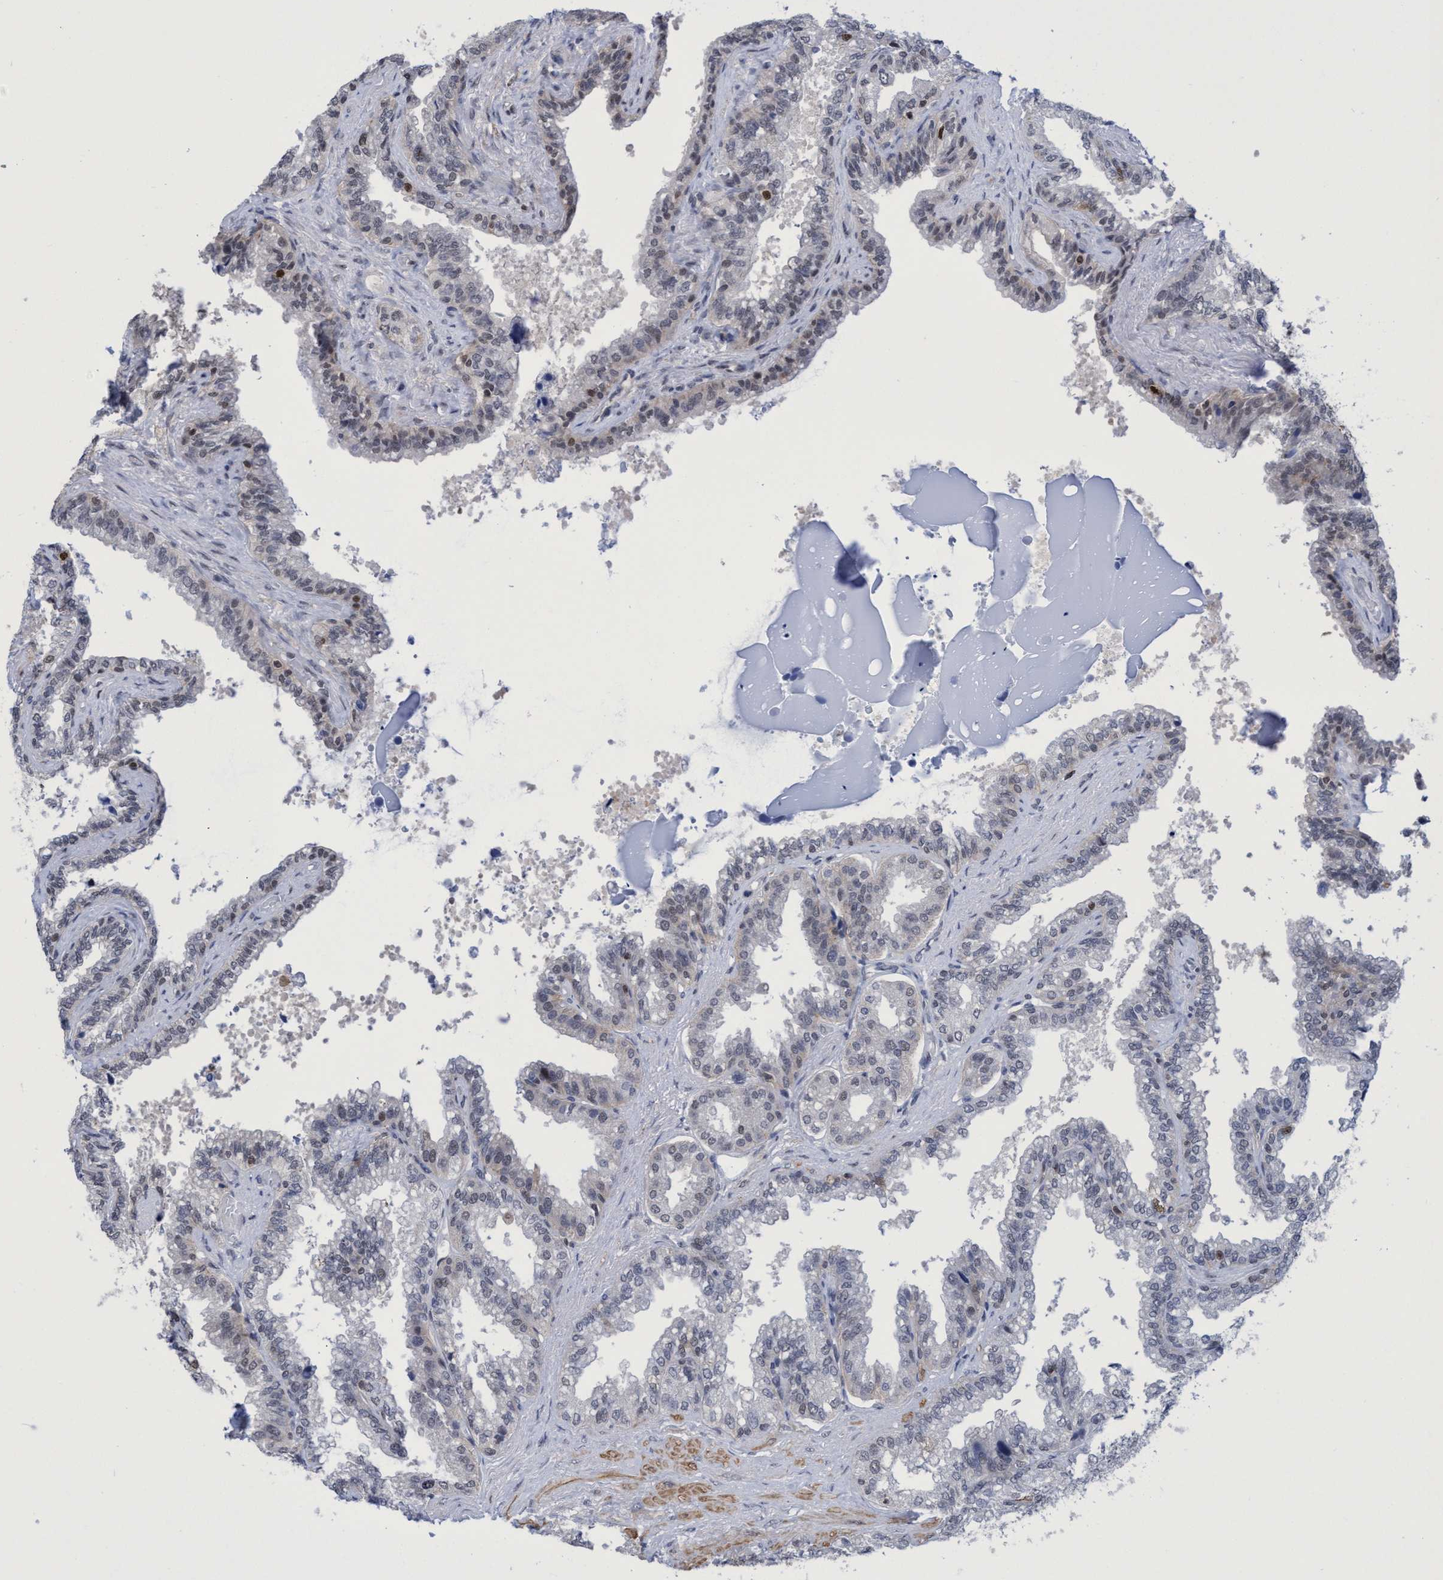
{"staining": {"intensity": "weak", "quantity": "<25%", "location": "nuclear"}, "tissue": "seminal vesicle", "cell_type": "Glandular cells", "image_type": "normal", "snomed": [{"axis": "morphology", "description": "Normal tissue, NOS"}, {"axis": "topography", "description": "Seminal veicle"}], "caption": "Glandular cells show no significant protein positivity in normal seminal vesicle. Brightfield microscopy of immunohistochemistry stained with DAB (brown) and hematoxylin (blue), captured at high magnification.", "gene": "C9orf78", "patient": {"sex": "male", "age": 46}}